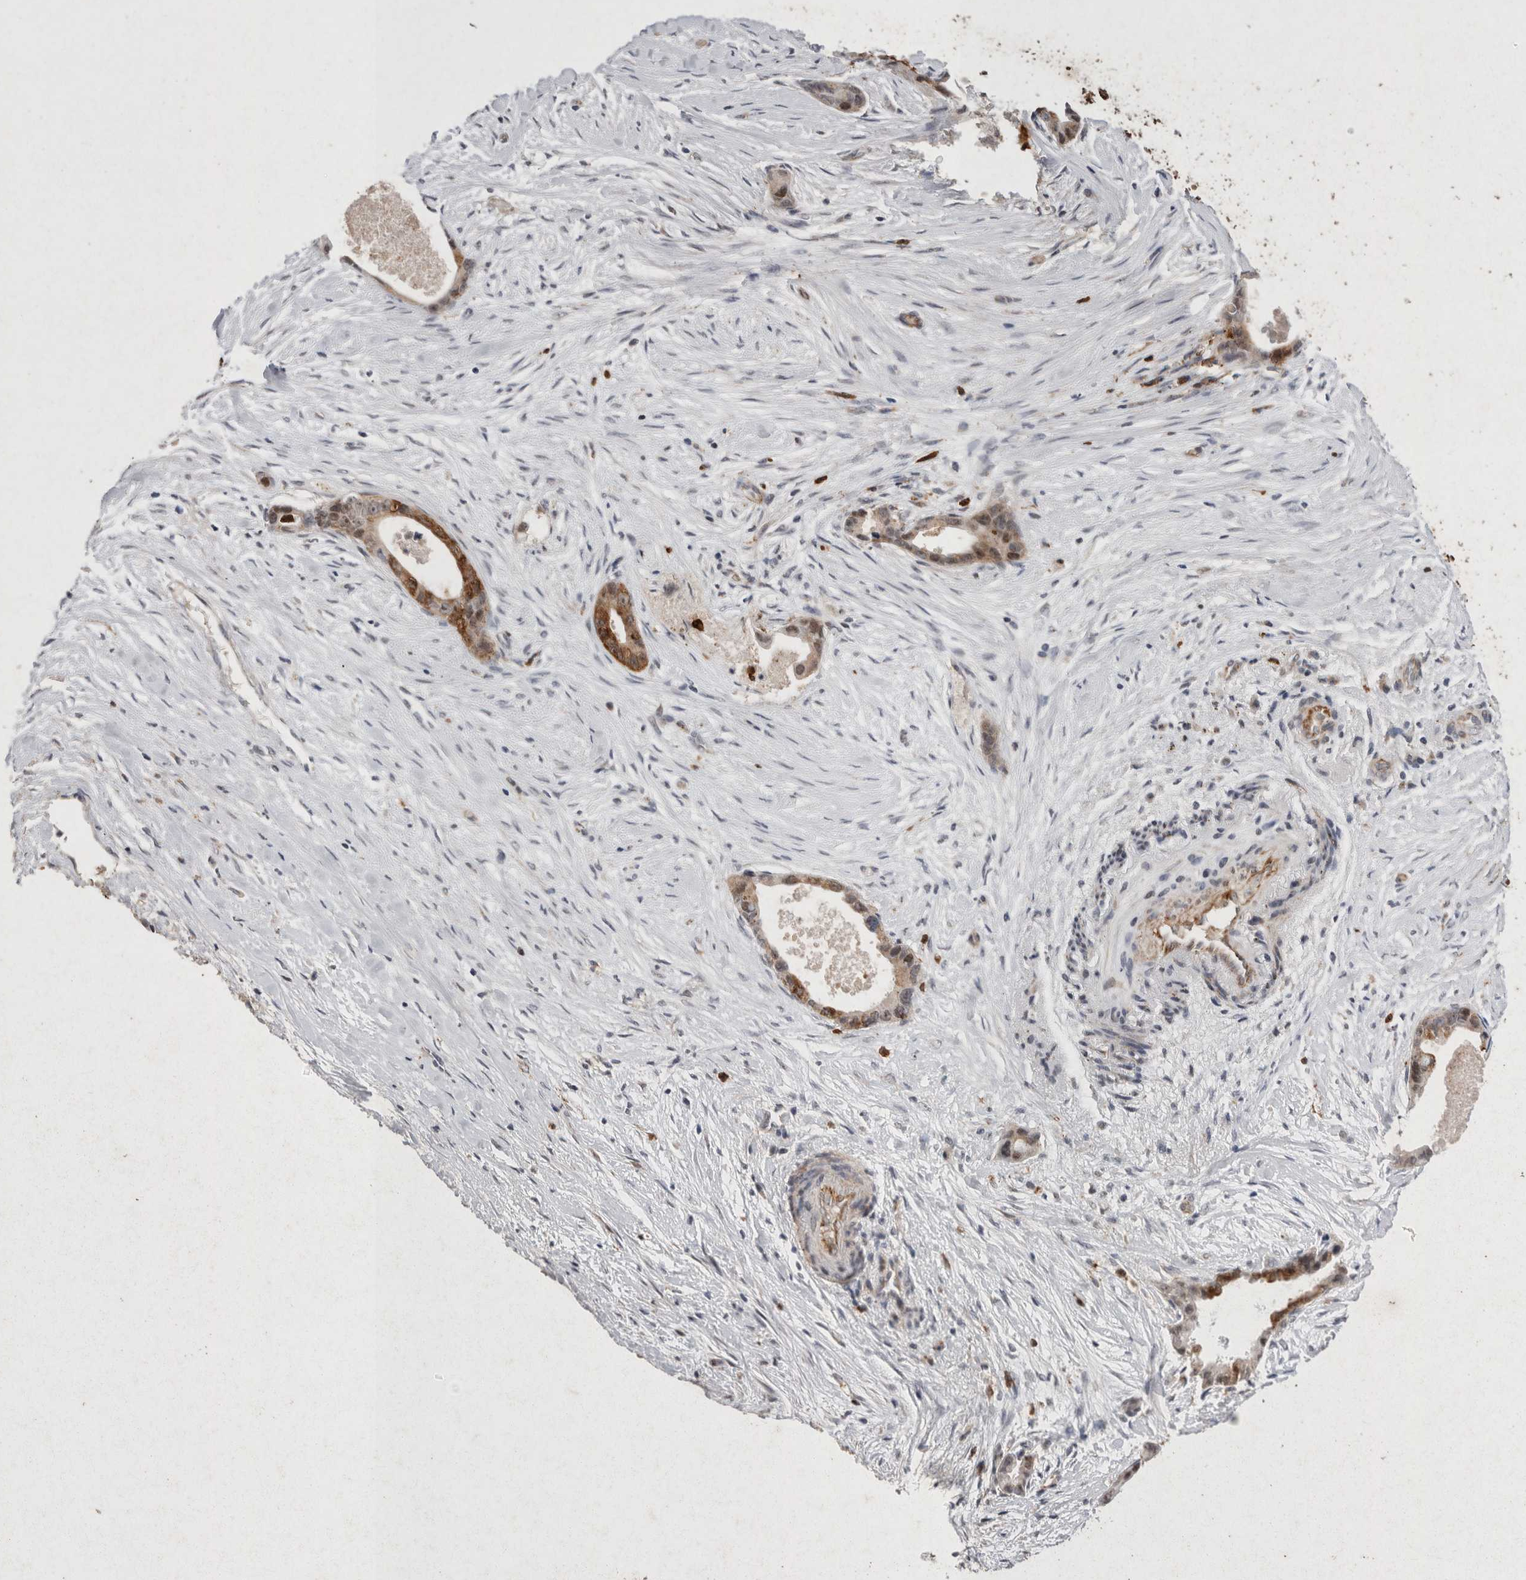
{"staining": {"intensity": "moderate", "quantity": ">75%", "location": "cytoplasmic/membranous,nuclear"}, "tissue": "liver cancer", "cell_type": "Tumor cells", "image_type": "cancer", "snomed": [{"axis": "morphology", "description": "Cholangiocarcinoma"}, {"axis": "topography", "description": "Liver"}], "caption": "Brown immunohistochemical staining in human liver cancer (cholangiocarcinoma) reveals moderate cytoplasmic/membranous and nuclear expression in approximately >75% of tumor cells. (Brightfield microscopy of DAB IHC at high magnification).", "gene": "STK11", "patient": {"sex": "female", "age": 55}}